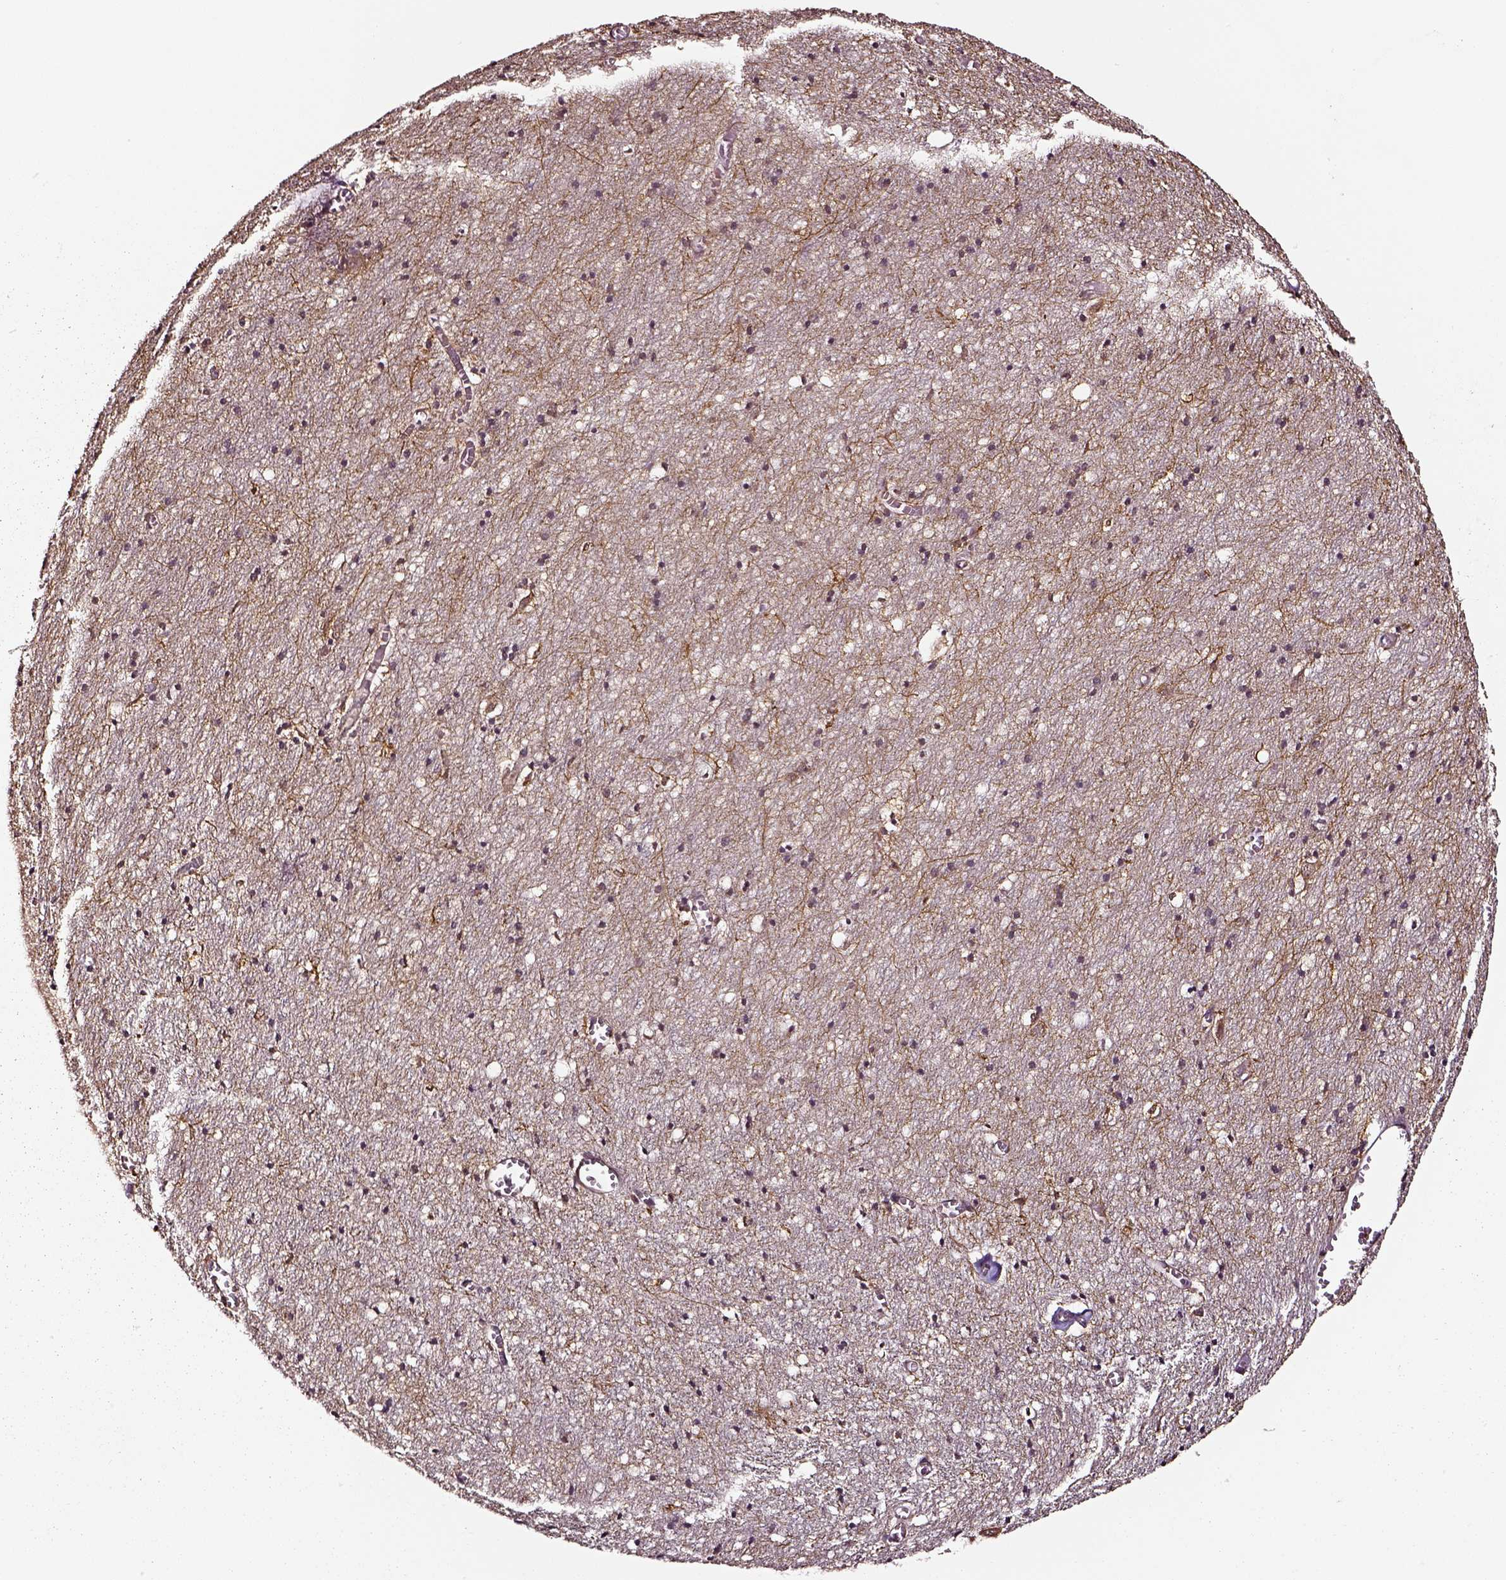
{"staining": {"intensity": "moderate", "quantity": ">75%", "location": "cytoplasmic/membranous"}, "tissue": "cerebral cortex", "cell_type": "Endothelial cells", "image_type": "normal", "snomed": [{"axis": "morphology", "description": "Normal tissue, NOS"}, {"axis": "topography", "description": "Cerebral cortex"}], "caption": "Moderate cytoplasmic/membranous staining is present in about >75% of endothelial cells in benign cerebral cortex. The protein of interest is shown in brown color, while the nuclei are stained blue.", "gene": "RASSF5", "patient": {"sex": "male", "age": 70}}